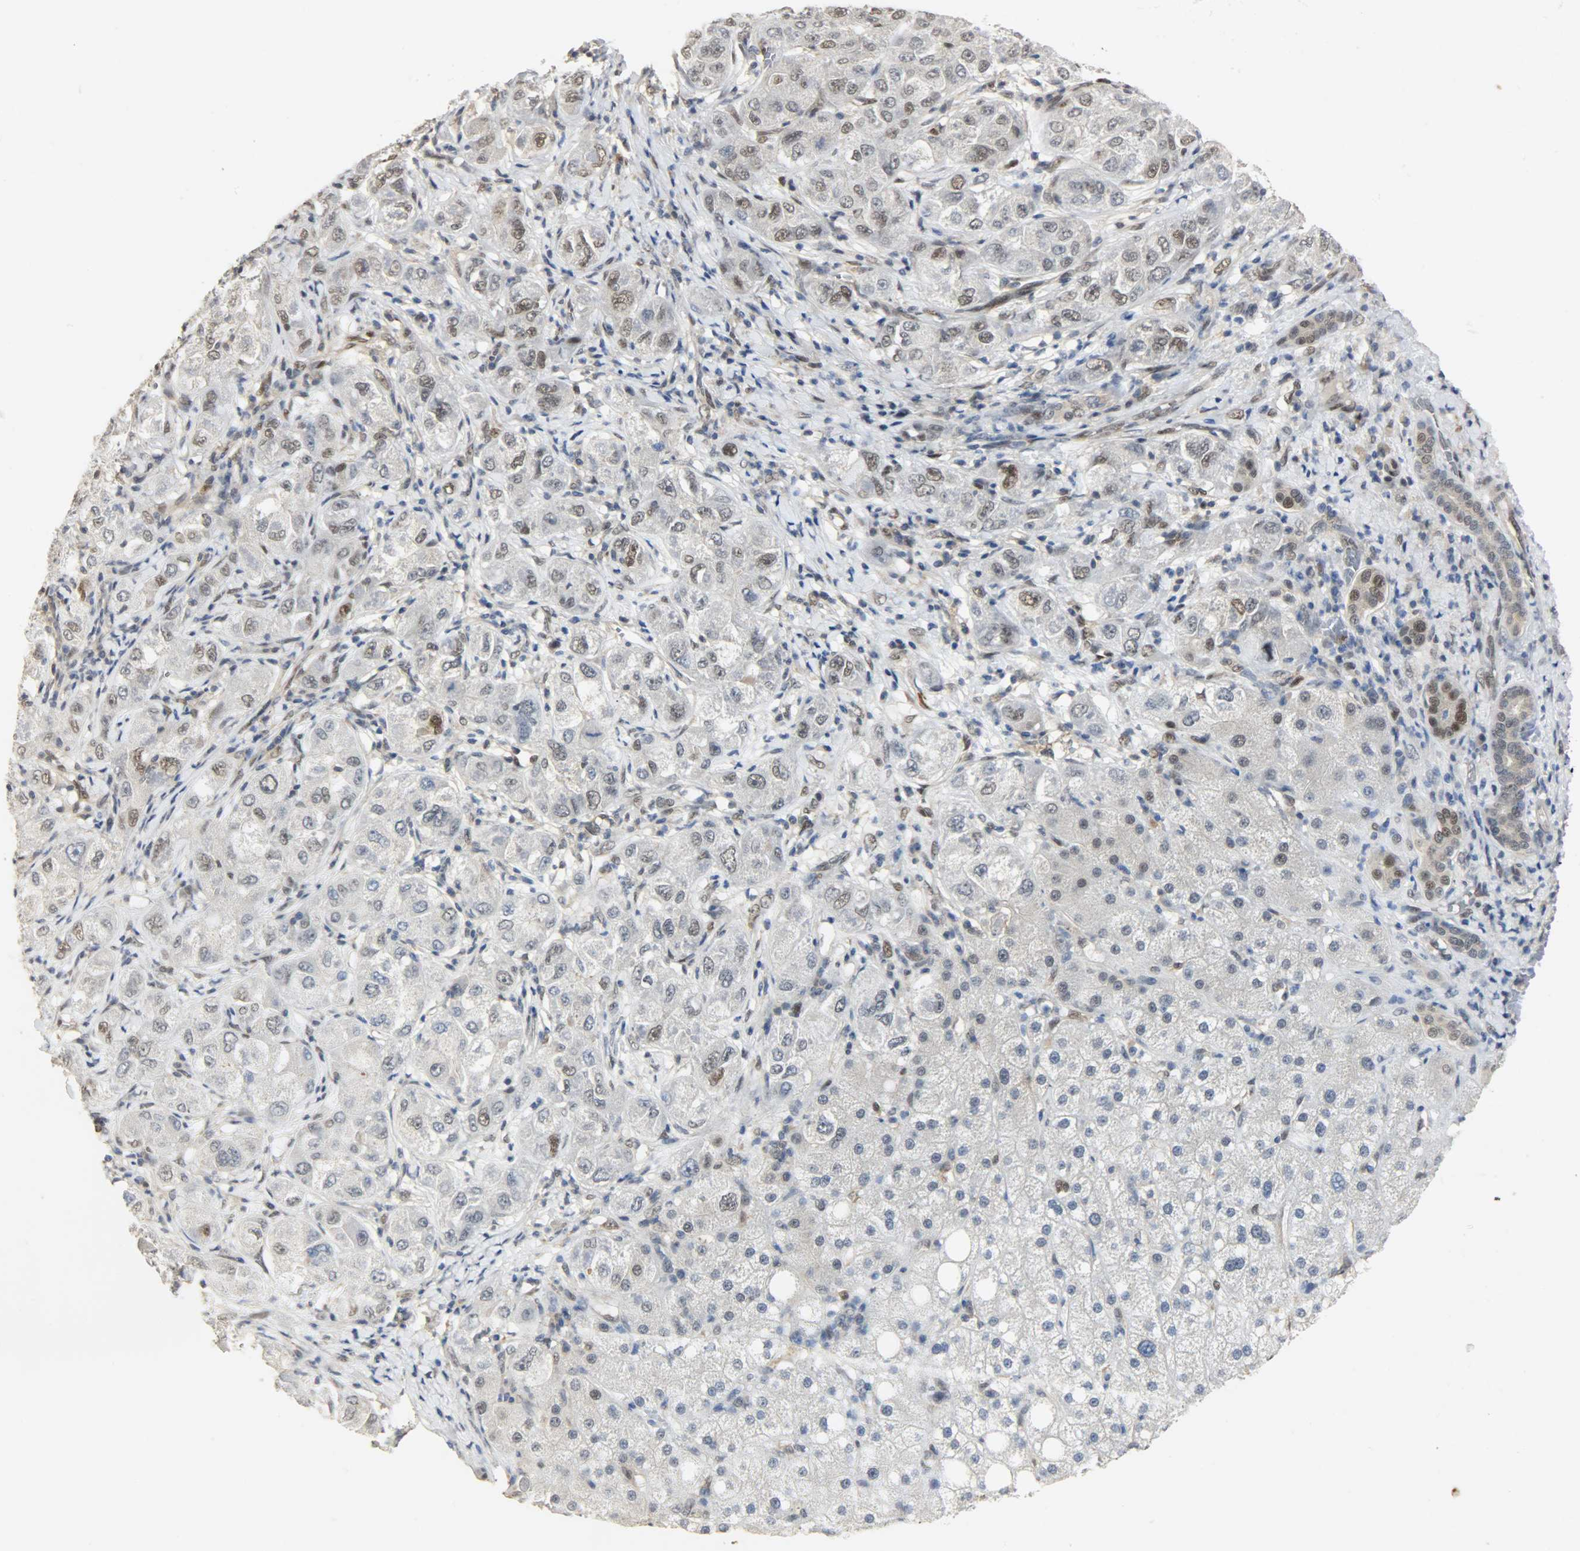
{"staining": {"intensity": "moderate", "quantity": "25%-75%", "location": "nuclear"}, "tissue": "liver cancer", "cell_type": "Tumor cells", "image_type": "cancer", "snomed": [{"axis": "morphology", "description": "Carcinoma, Hepatocellular, NOS"}, {"axis": "topography", "description": "Liver"}], "caption": "Hepatocellular carcinoma (liver) tissue shows moderate nuclear expression in approximately 25%-75% of tumor cells, visualized by immunohistochemistry.", "gene": "NPEPL1", "patient": {"sex": "male", "age": 80}}